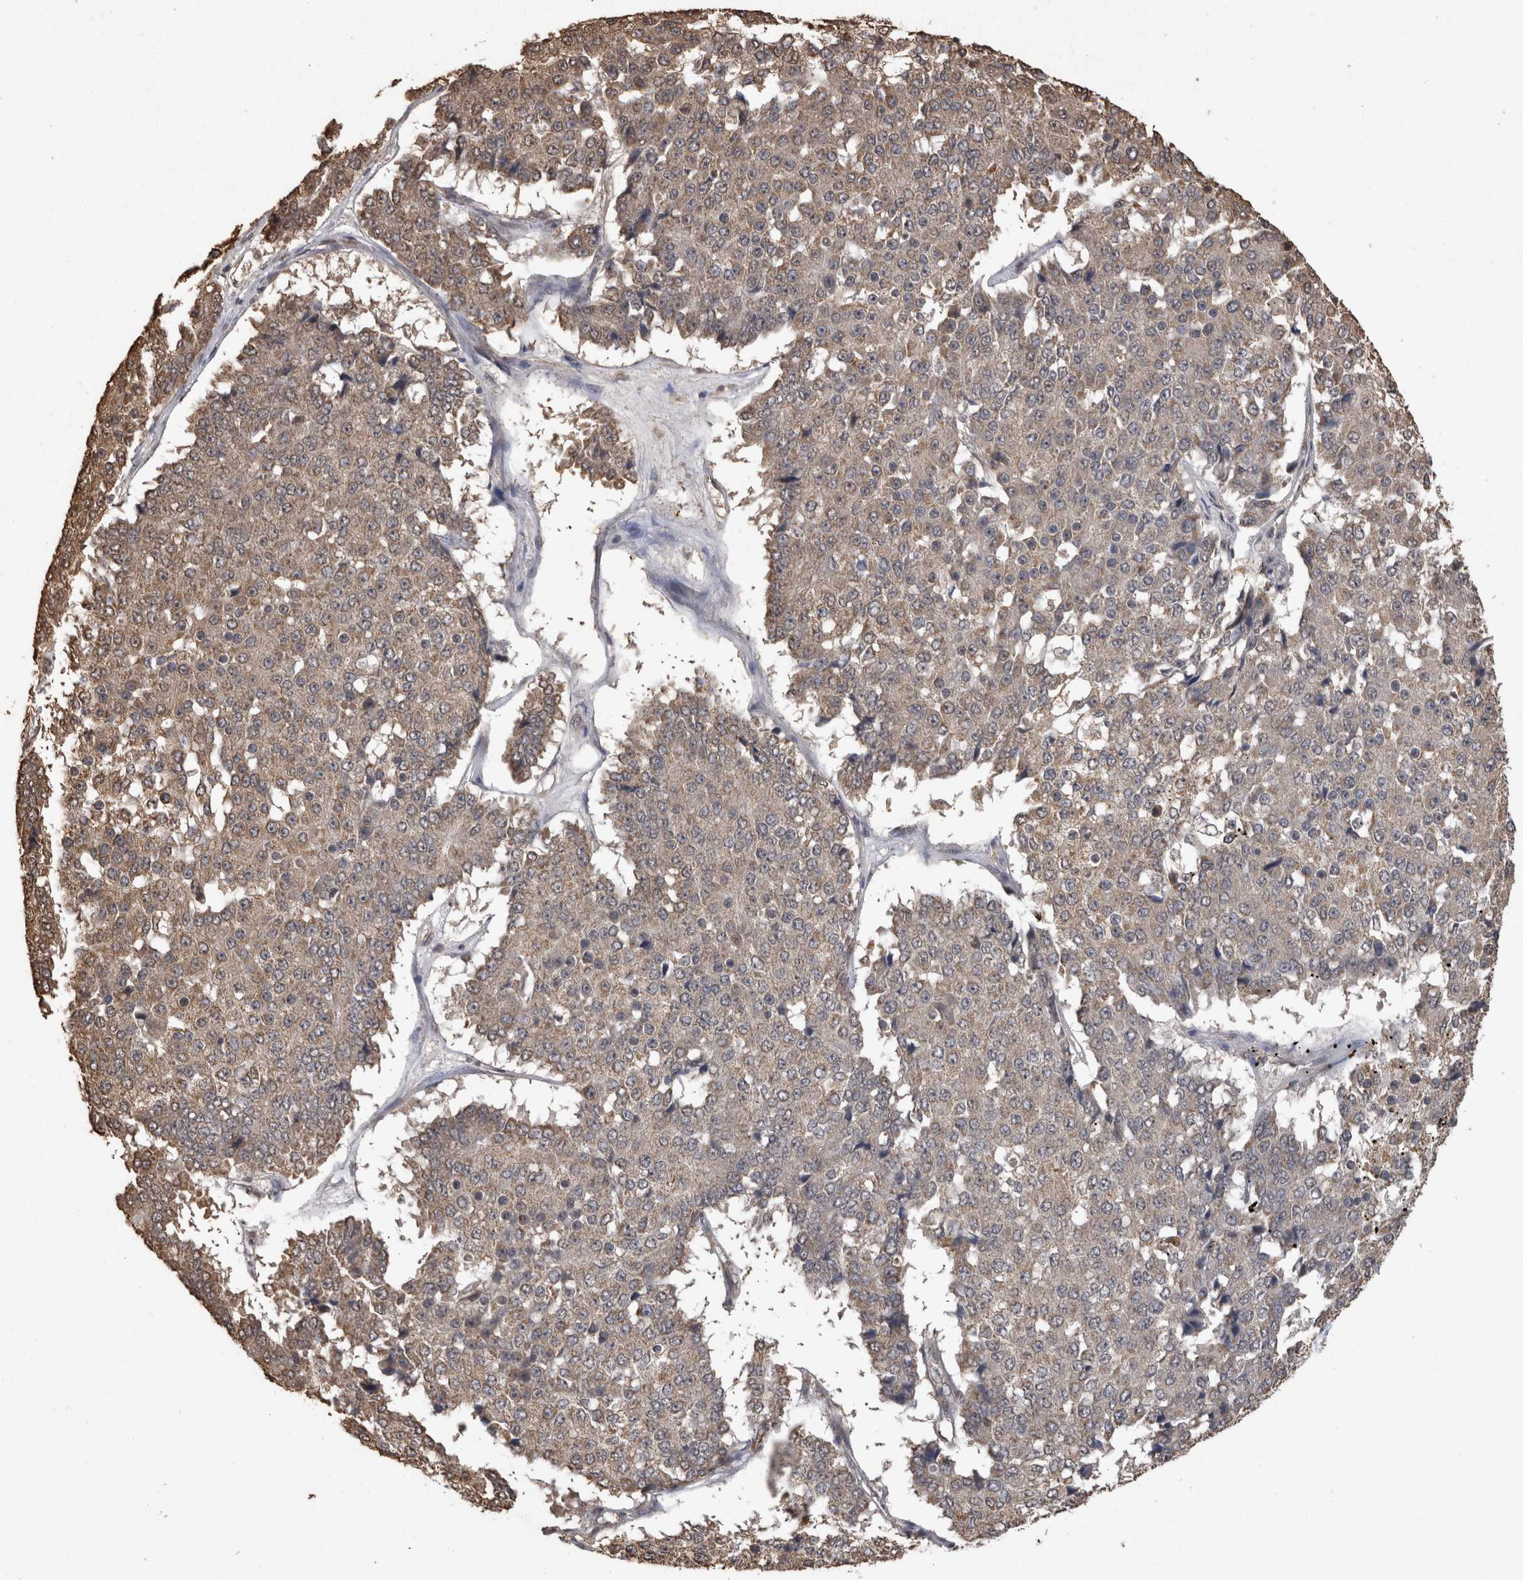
{"staining": {"intensity": "weak", "quantity": ">75%", "location": "cytoplasmic/membranous"}, "tissue": "pancreatic cancer", "cell_type": "Tumor cells", "image_type": "cancer", "snomed": [{"axis": "morphology", "description": "Adenocarcinoma, NOS"}, {"axis": "topography", "description": "Pancreas"}], "caption": "Protein analysis of adenocarcinoma (pancreatic) tissue reveals weak cytoplasmic/membranous positivity in approximately >75% of tumor cells.", "gene": "SOCS5", "patient": {"sex": "male", "age": 50}}